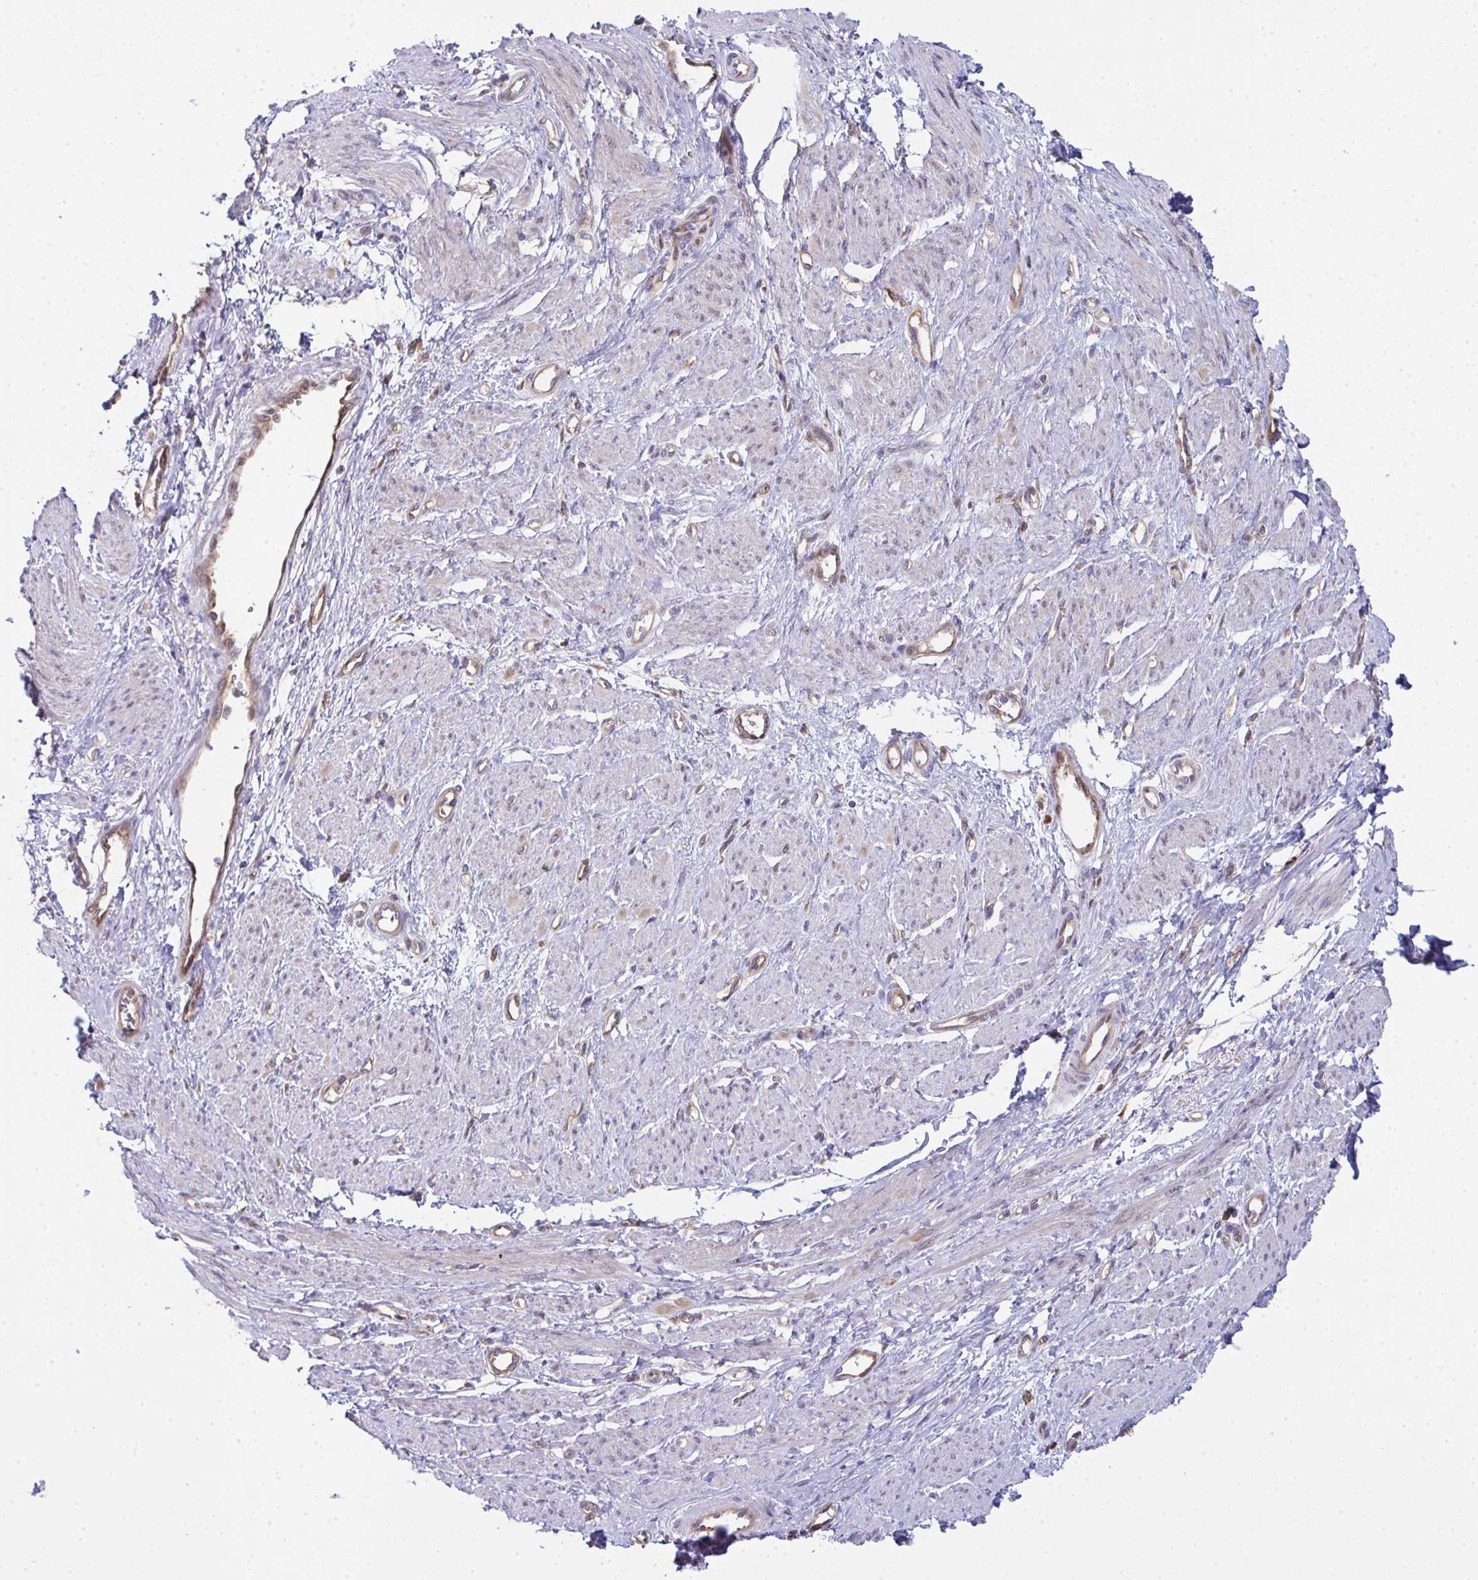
{"staining": {"intensity": "weak", "quantity": "<25%", "location": "cytoplasmic/membranous,nuclear"}, "tissue": "smooth muscle", "cell_type": "Smooth muscle cells", "image_type": "normal", "snomed": [{"axis": "morphology", "description": "Normal tissue, NOS"}, {"axis": "topography", "description": "Smooth muscle"}, {"axis": "topography", "description": "Uterus"}], "caption": "Immunohistochemistry image of unremarkable smooth muscle stained for a protein (brown), which demonstrates no positivity in smooth muscle cells.", "gene": "ALDH16A1", "patient": {"sex": "female", "age": 39}}